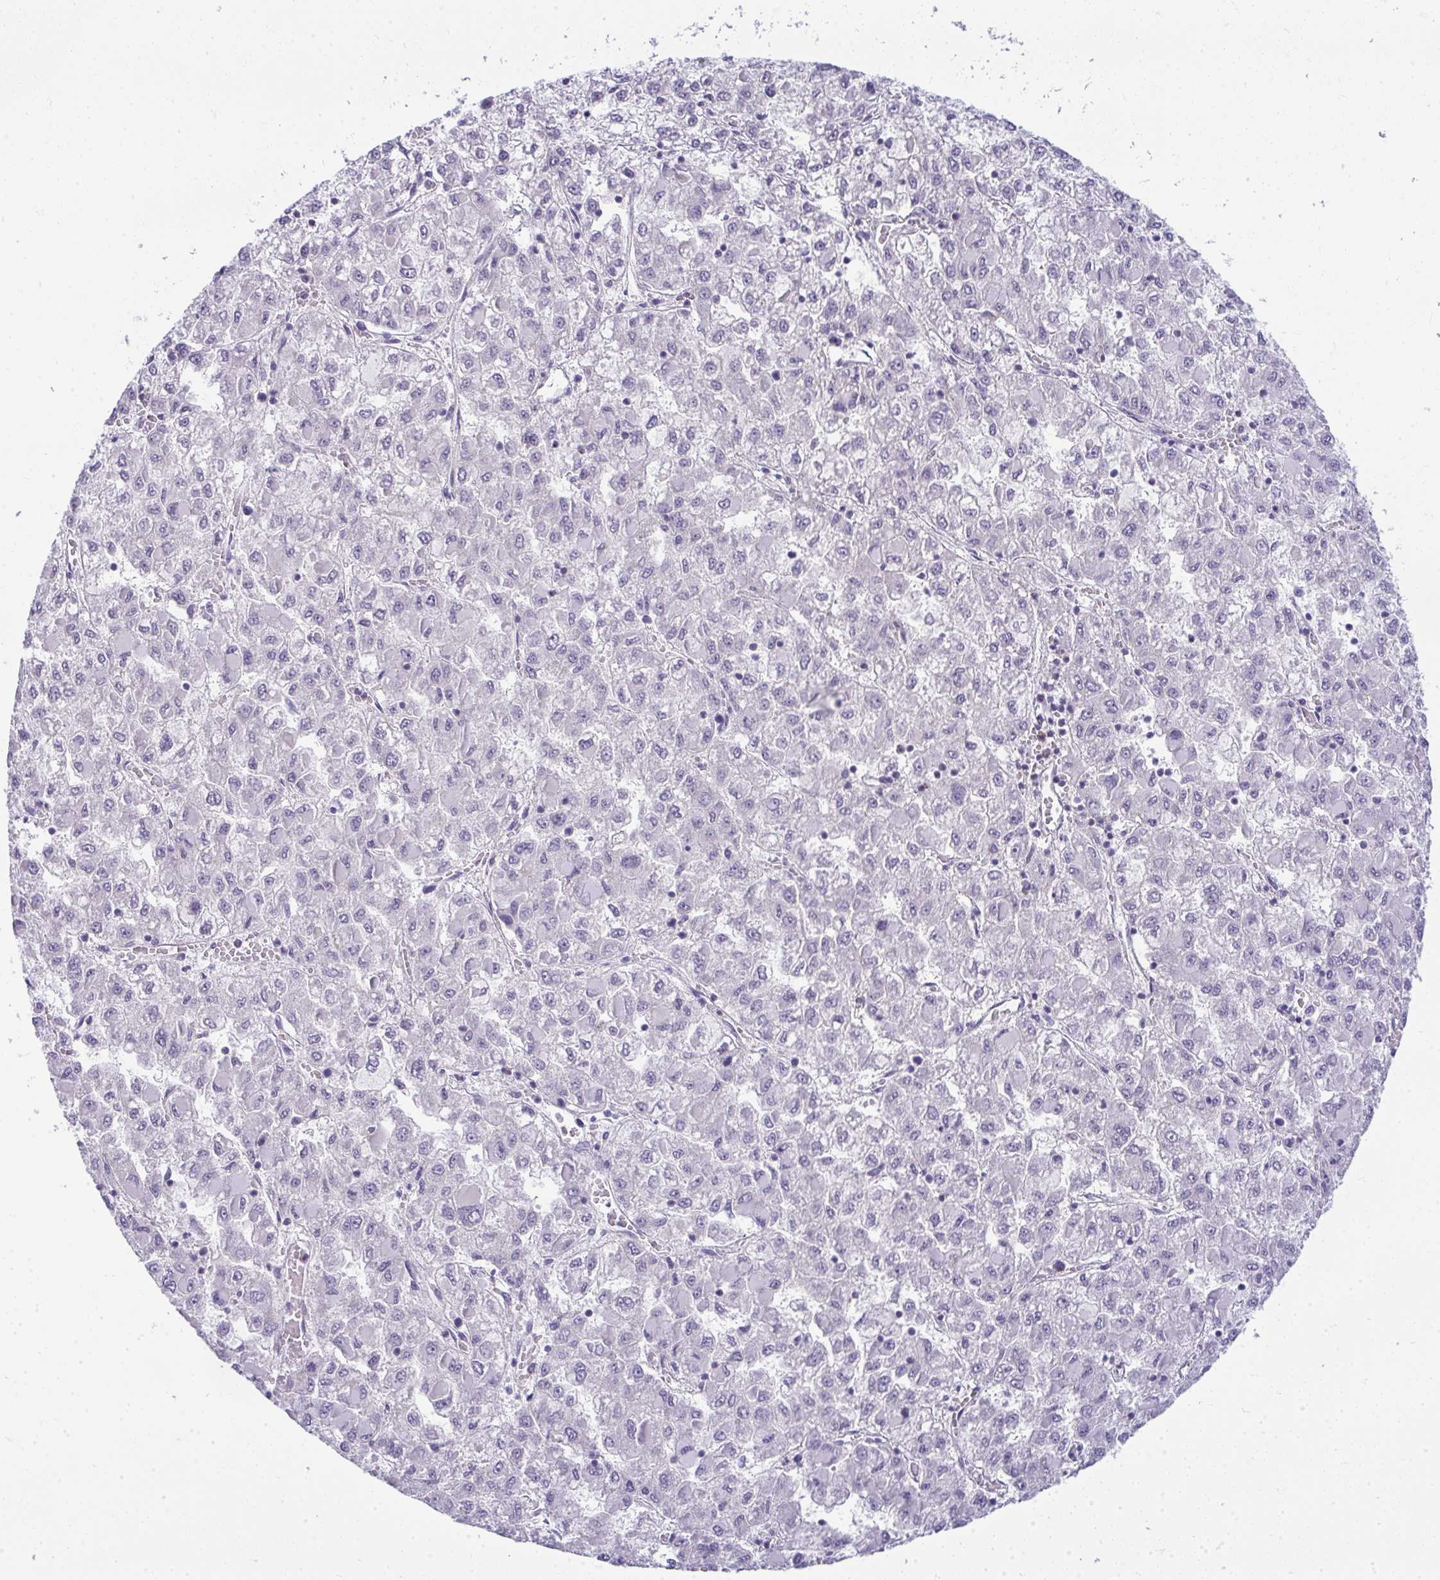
{"staining": {"intensity": "negative", "quantity": "none", "location": "none"}, "tissue": "liver cancer", "cell_type": "Tumor cells", "image_type": "cancer", "snomed": [{"axis": "morphology", "description": "Carcinoma, Hepatocellular, NOS"}, {"axis": "topography", "description": "Liver"}], "caption": "Photomicrograph shows no significant protein positivity in tumor cells of hepatocellular carcinoma (liver).", "gene": "VPS4B", "patient": {"sex": "male", "age": 40}}